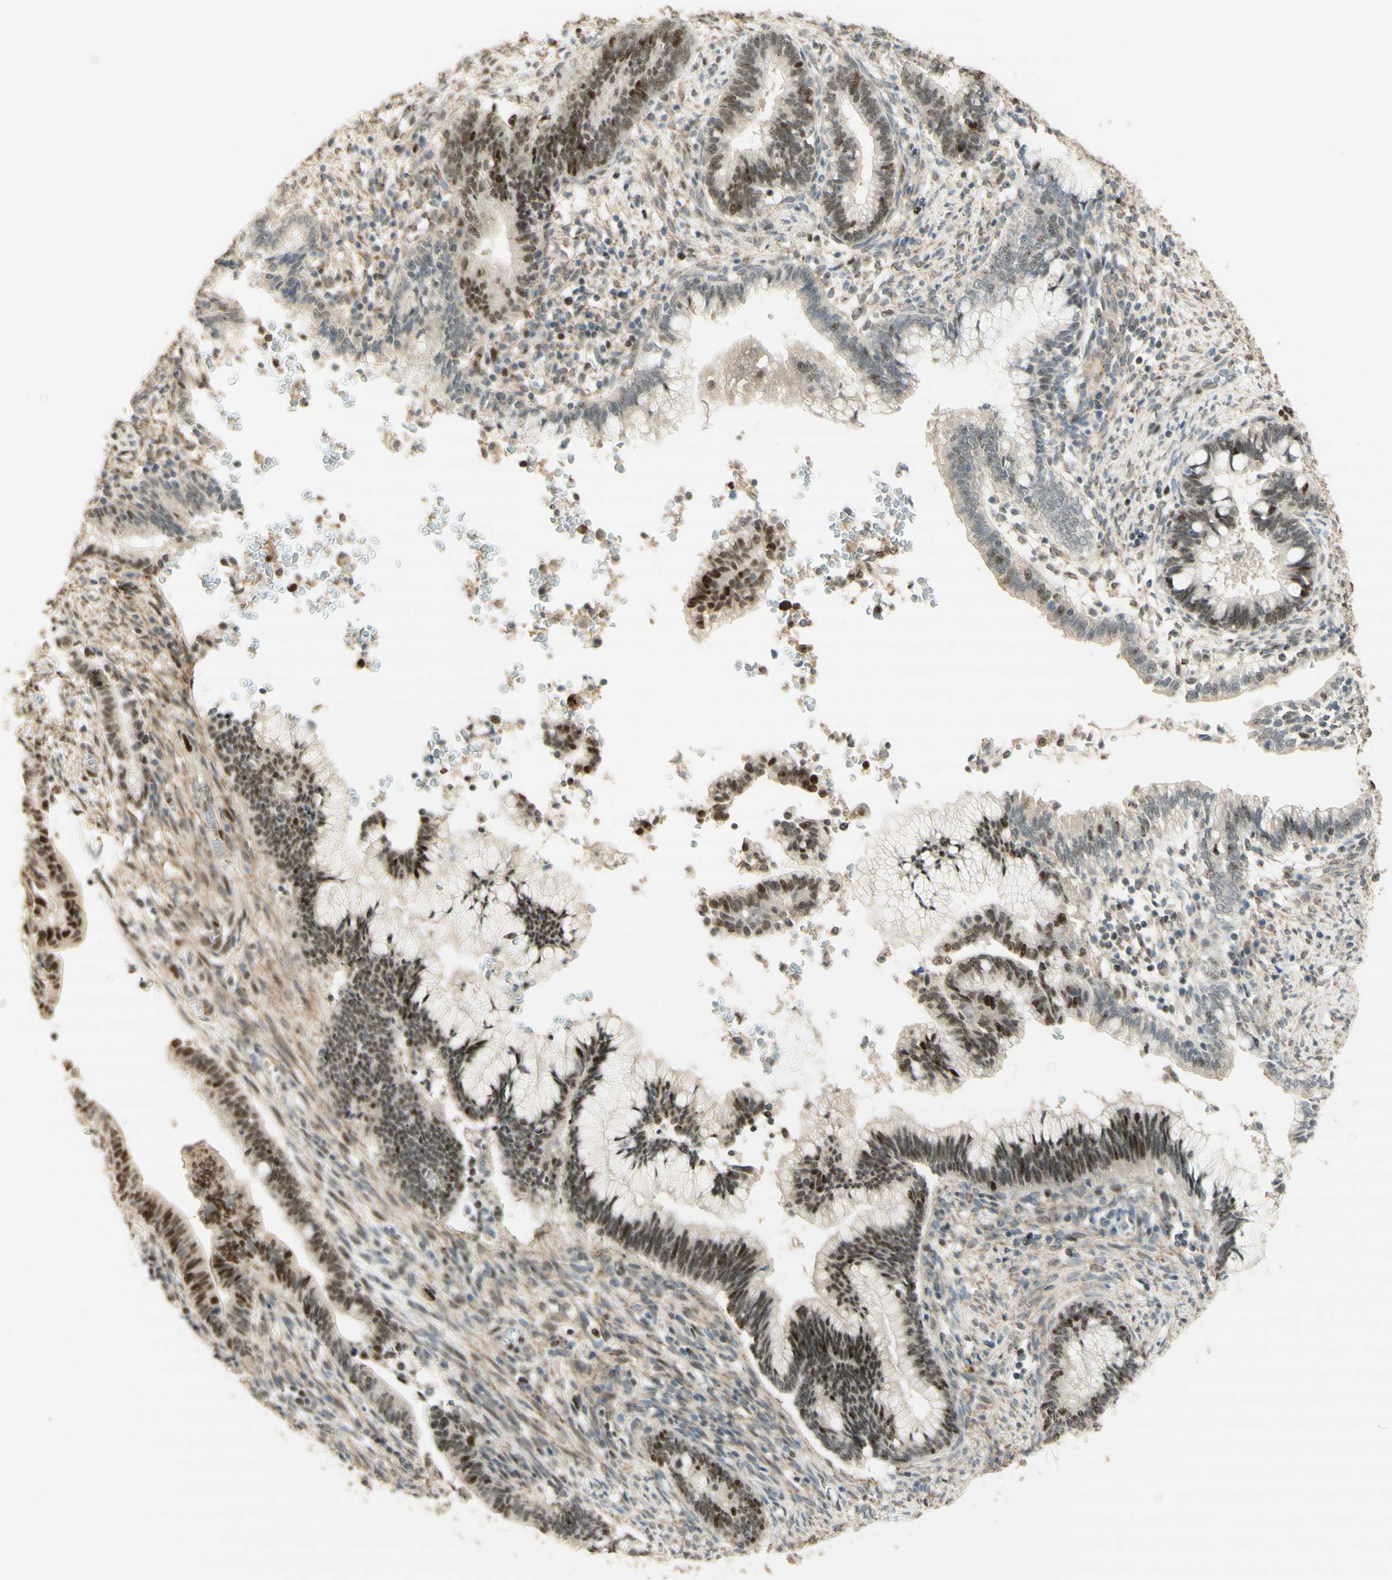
{"staining": {"intensity": "moderate", "quantity": "25%-75%", "location": "nuclear"}, "tissue": "cervical cancer", "cell_type": "Tumor cells", "image_type": "cancer", "snomed": [{"axis": "morphology", "description": "Adenocarcinoma, NOS"}, {"axis": "topography", "description": "Cervix"}], "caption": "IHC (DAB (3,3'-diaminobenzidine)) staining of human adenocarcinoma (cervical) reveals moderate nuclear protein staining in about 25%-75% of tumor cells.", "gene": "FOXP1", "patient": {"sex": "female", "age": 44}}